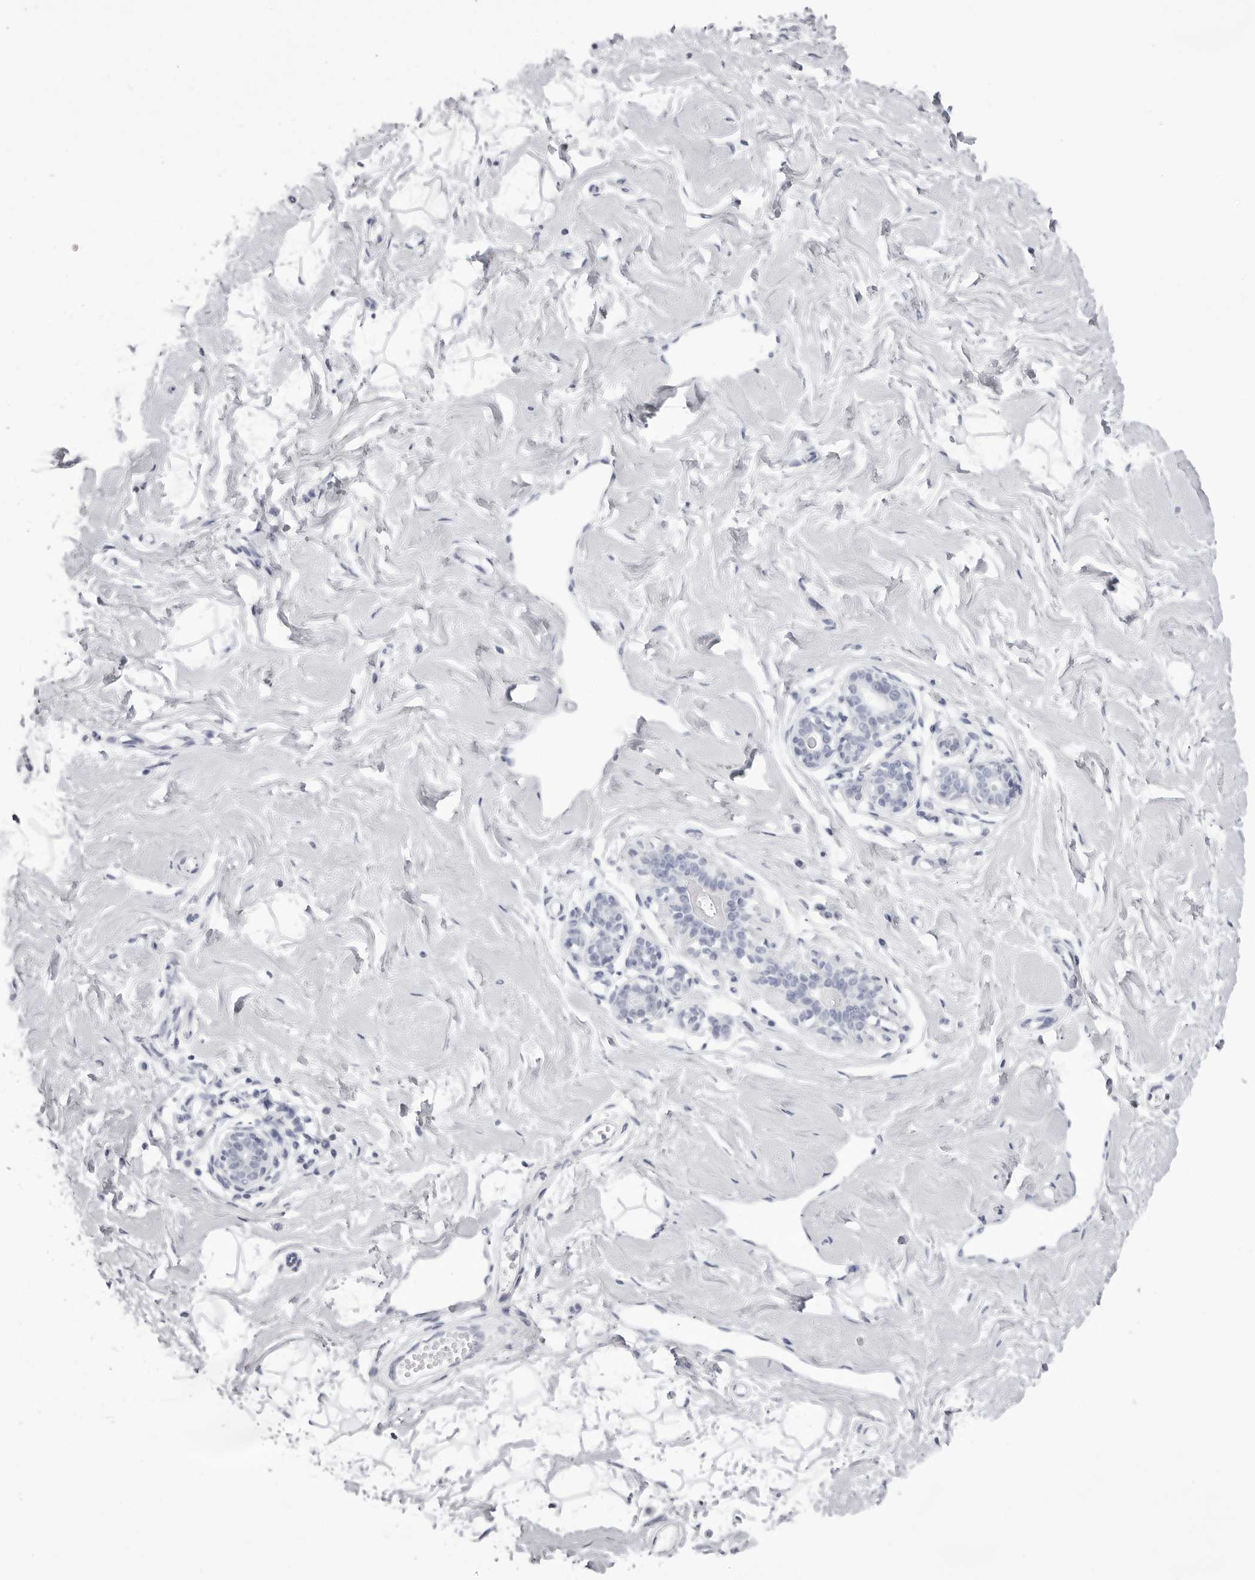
{"staining": {"intensity": "negative", "quantity": "none", "location": "none"}, "tissue": "breast", "cell_type": "Adipocytes", "image_type": "normal", "snomed": [{"axis": "morphology", "description": "Normal tissue, NOS"}, {"axis": "morphology", "description": "Adenoma, NOS"}, {"axis": "topography", "description": "Breast"}], "caption": "DAB (3,3'-diaminobenzidine) immunohistochemical staining of benign breast shows no significant expression in adipocytes.", "gene": "TMOD4", "patient": {"sex": "female", "age": 23}}